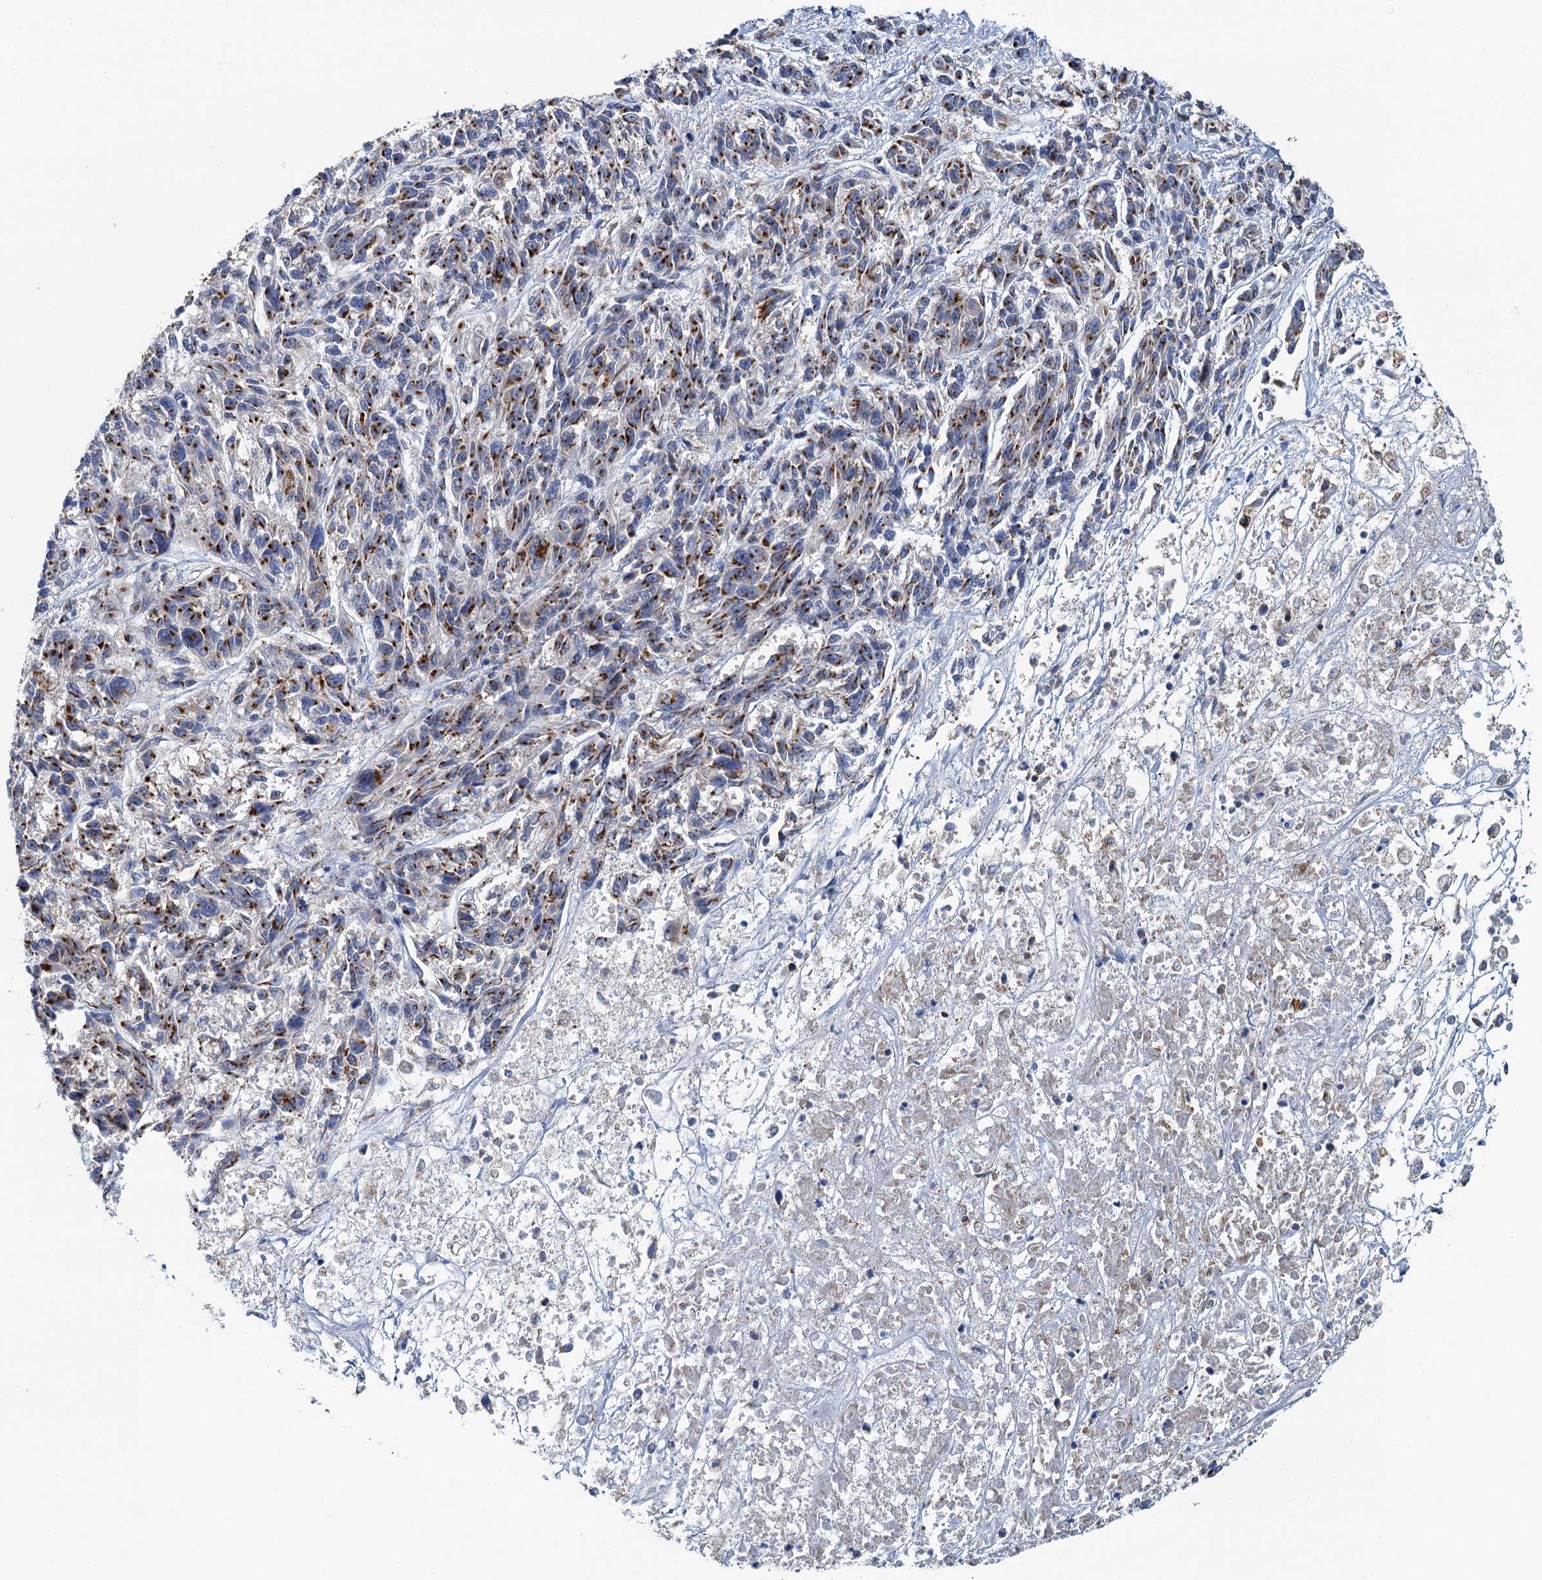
{"staining": {"intensity": "strong", "quantity": ">75%", "location": "cytoplasmic/membranous"}, "tissue": "melanoma", "cell_type": "Tumor cells", "image_type": "cancer", "snomed": [{"axis": "morphology", "description": "Malignant melanoma, NOS"}, {"axis": "topography", "description": "Skin"}], "caption": "Strong cytoplasmic/membranous positivity for a protein is appreciated in about >75% of tumor cells of malignant melanoma using immunohistochemistry (IHC).", "gene": "BET1L", "patient": {"sex": "male", "age": 53}}